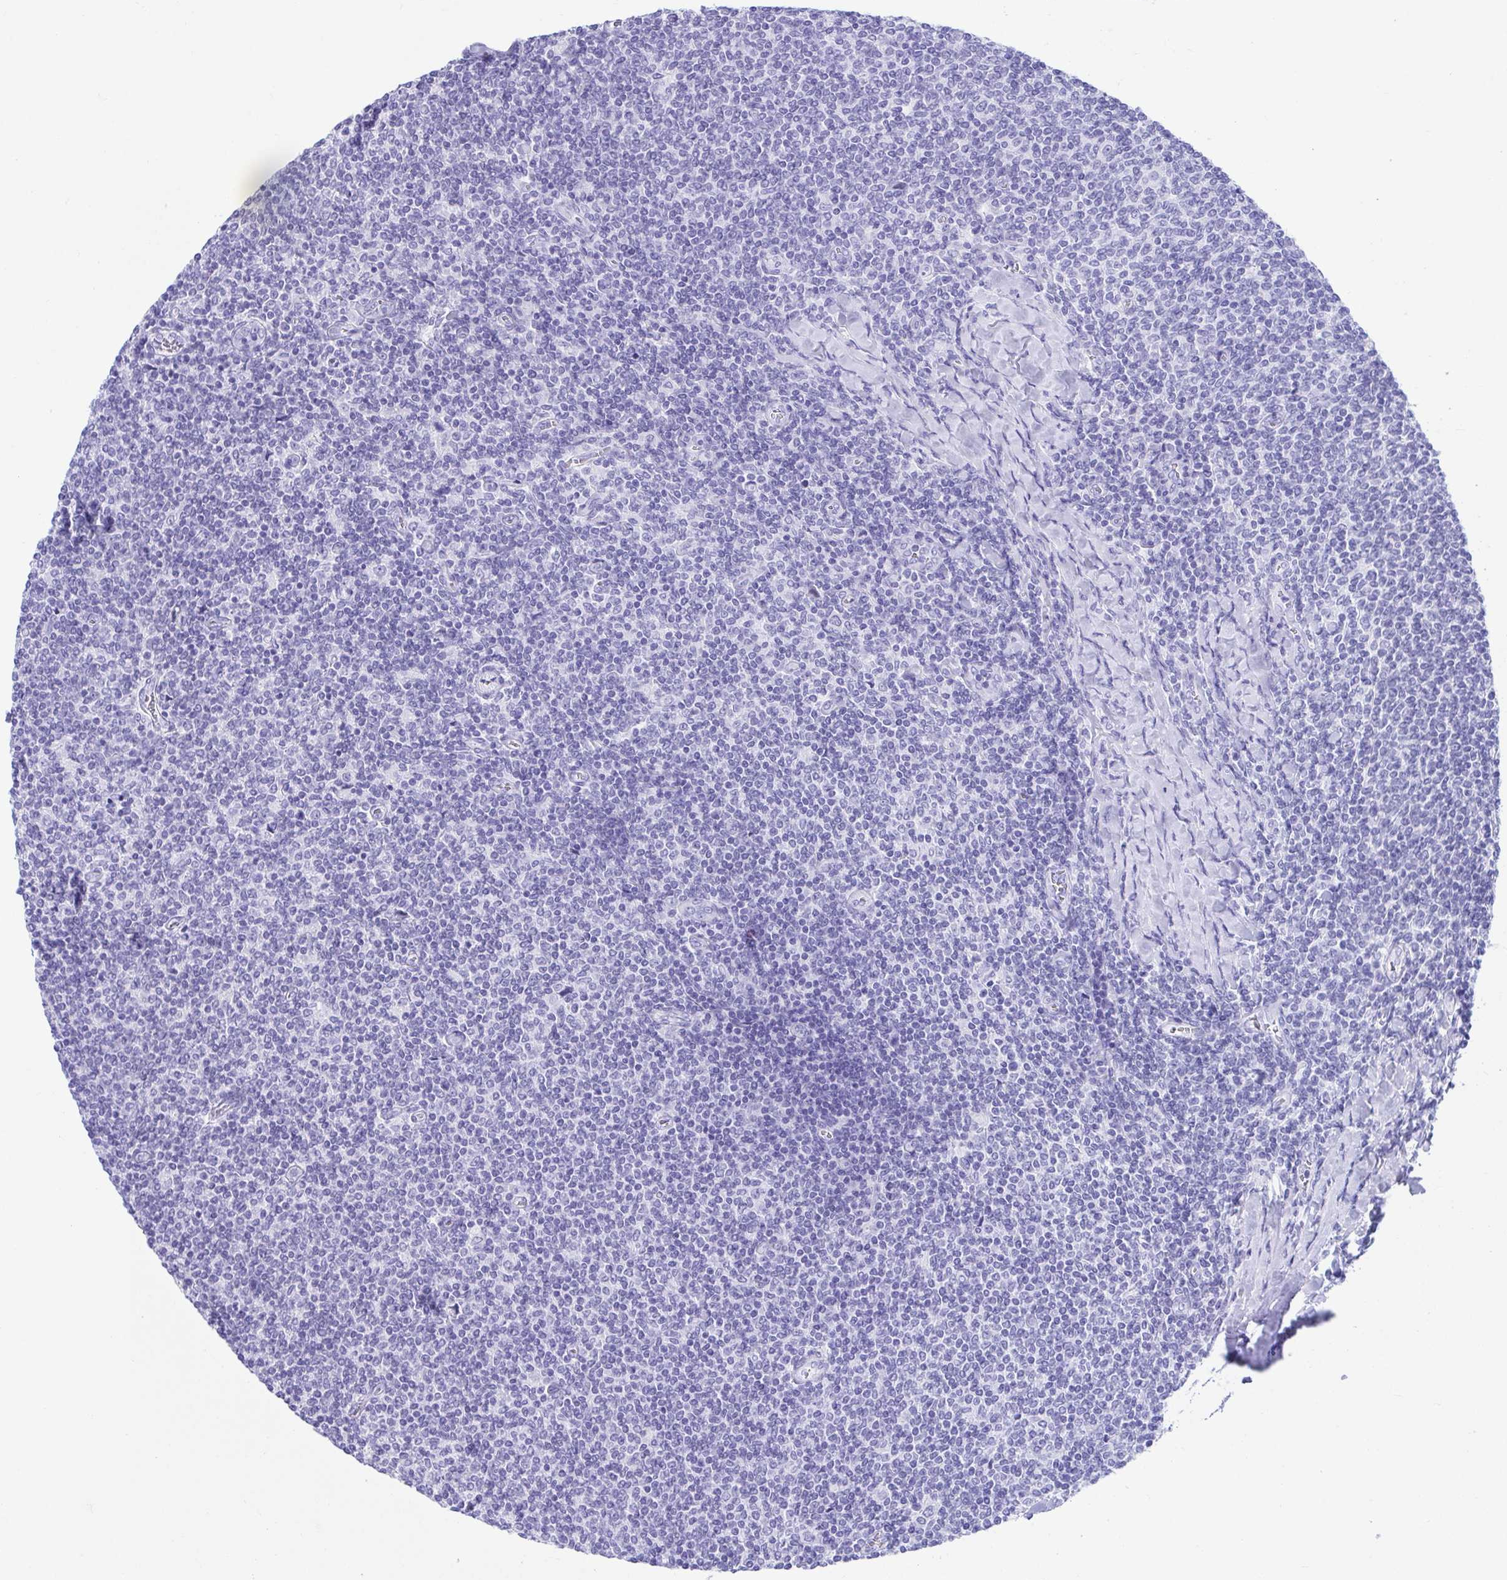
{"staining": {"intensity": "negative", "quantity": "none", "location": "none"}, "tissue": "lymphoma", "cell_type": "Tumor cells", "image_type": "cancer", "snomed": [{"axis": "morphology", "description": "Malignant lymphoma, non-Hodgkin's type, Low grade"}, {"axis": "topography", "description": "Lymph node"}], "caption": "Photomicrograph shows no significant protein positivity in tumor cells of lymphoma.", "gene": "TMEM35A", "patient": {"sex": "male", "age": 52}}